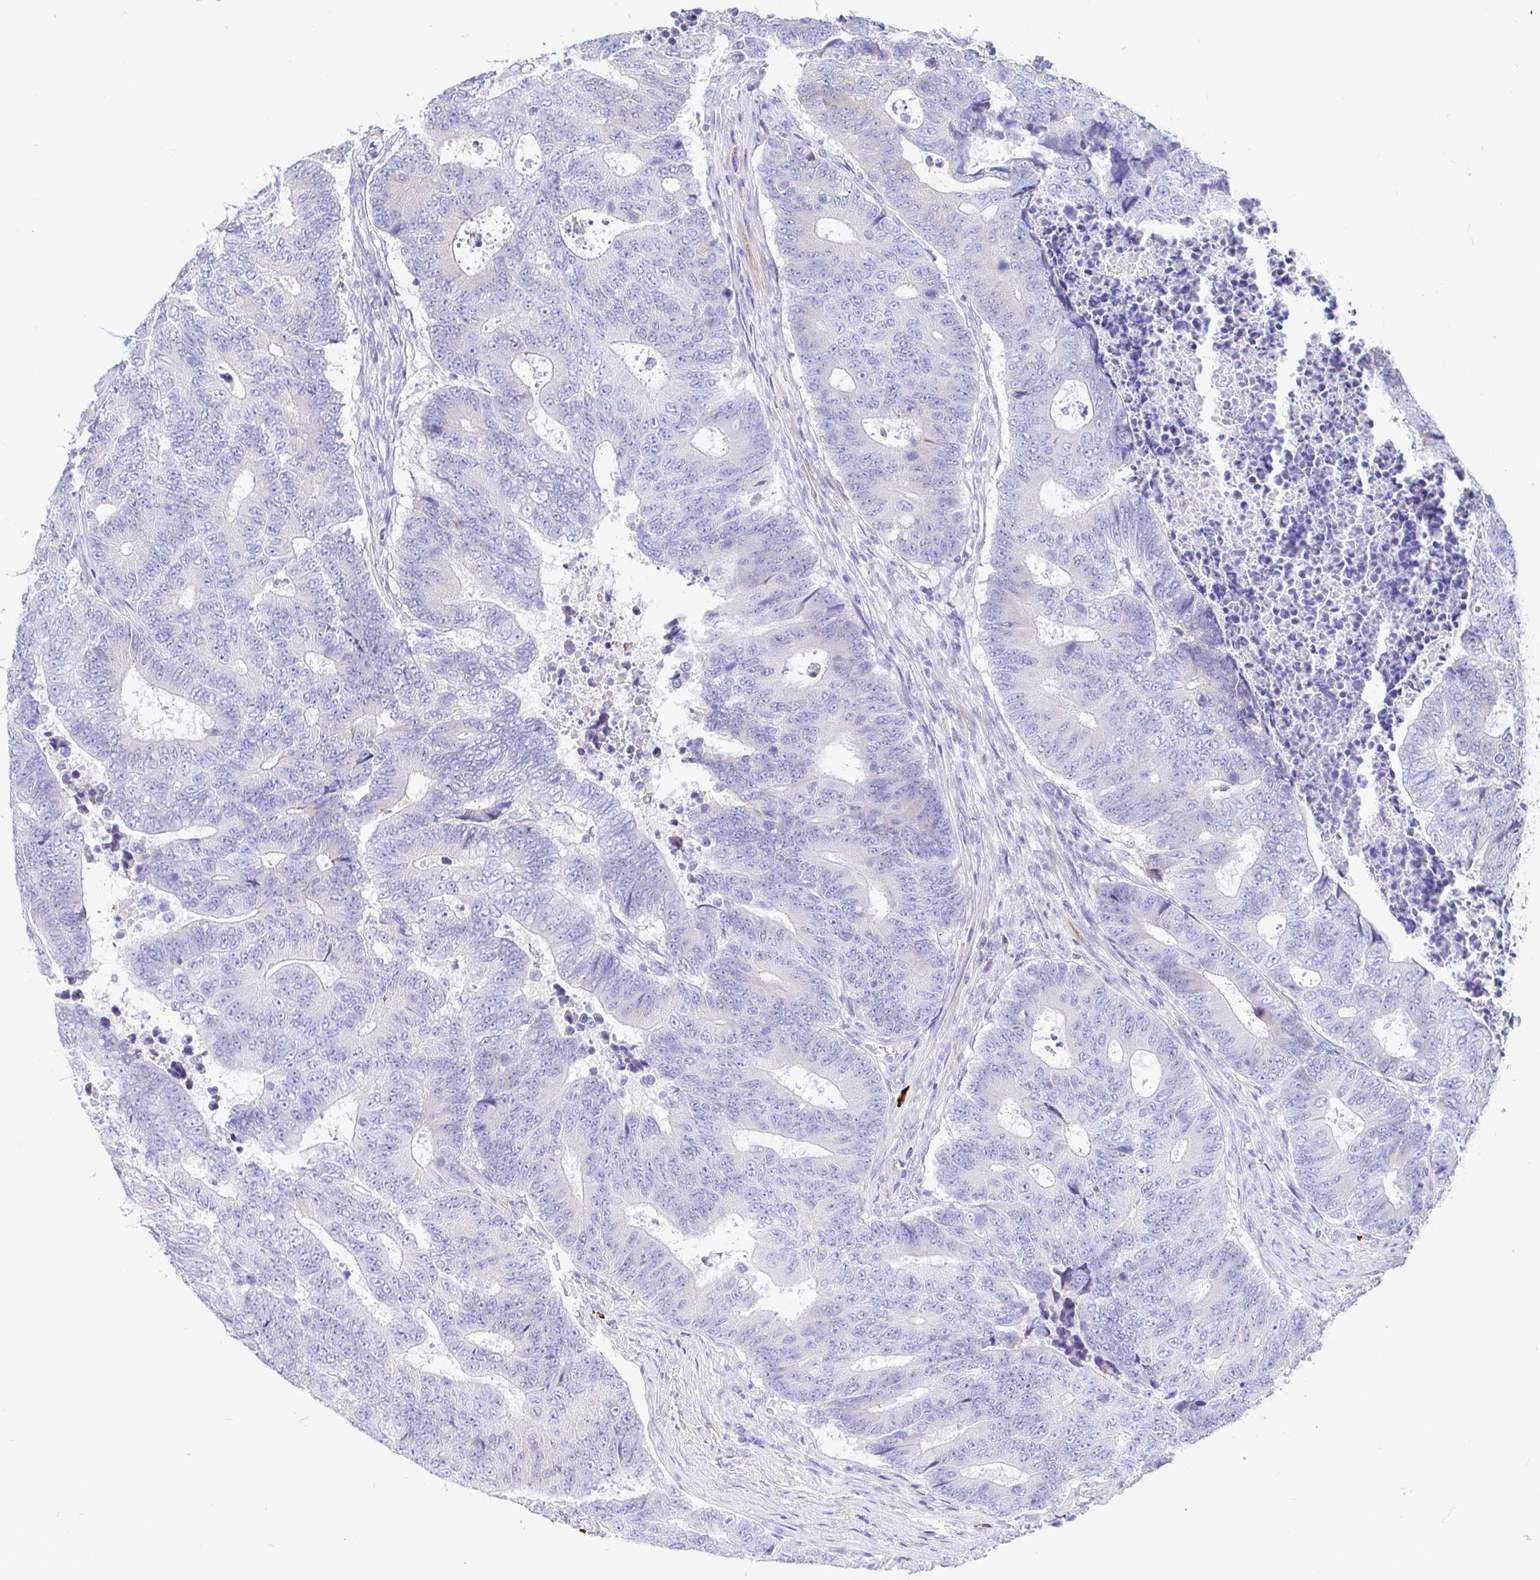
{"staining": {"intensity": "negative", "quantity": "none", "location": "none"}, "tissue": "colorectal cancer", "cell_type": "Tumor cells", "image_type": "cancer", "snomed": [{"axis": "morphology", "description": "Adenocarcinoma, NOS"}, {"axis": "topography", "description": "Colon"}], "caption": "Human colorectal cancer (adenocarcinoma) stained for a protein using IHC reveals no staining in tumor cells.", "gene": "CCDC62", "patient": {"sex": "female", "age": 48}}